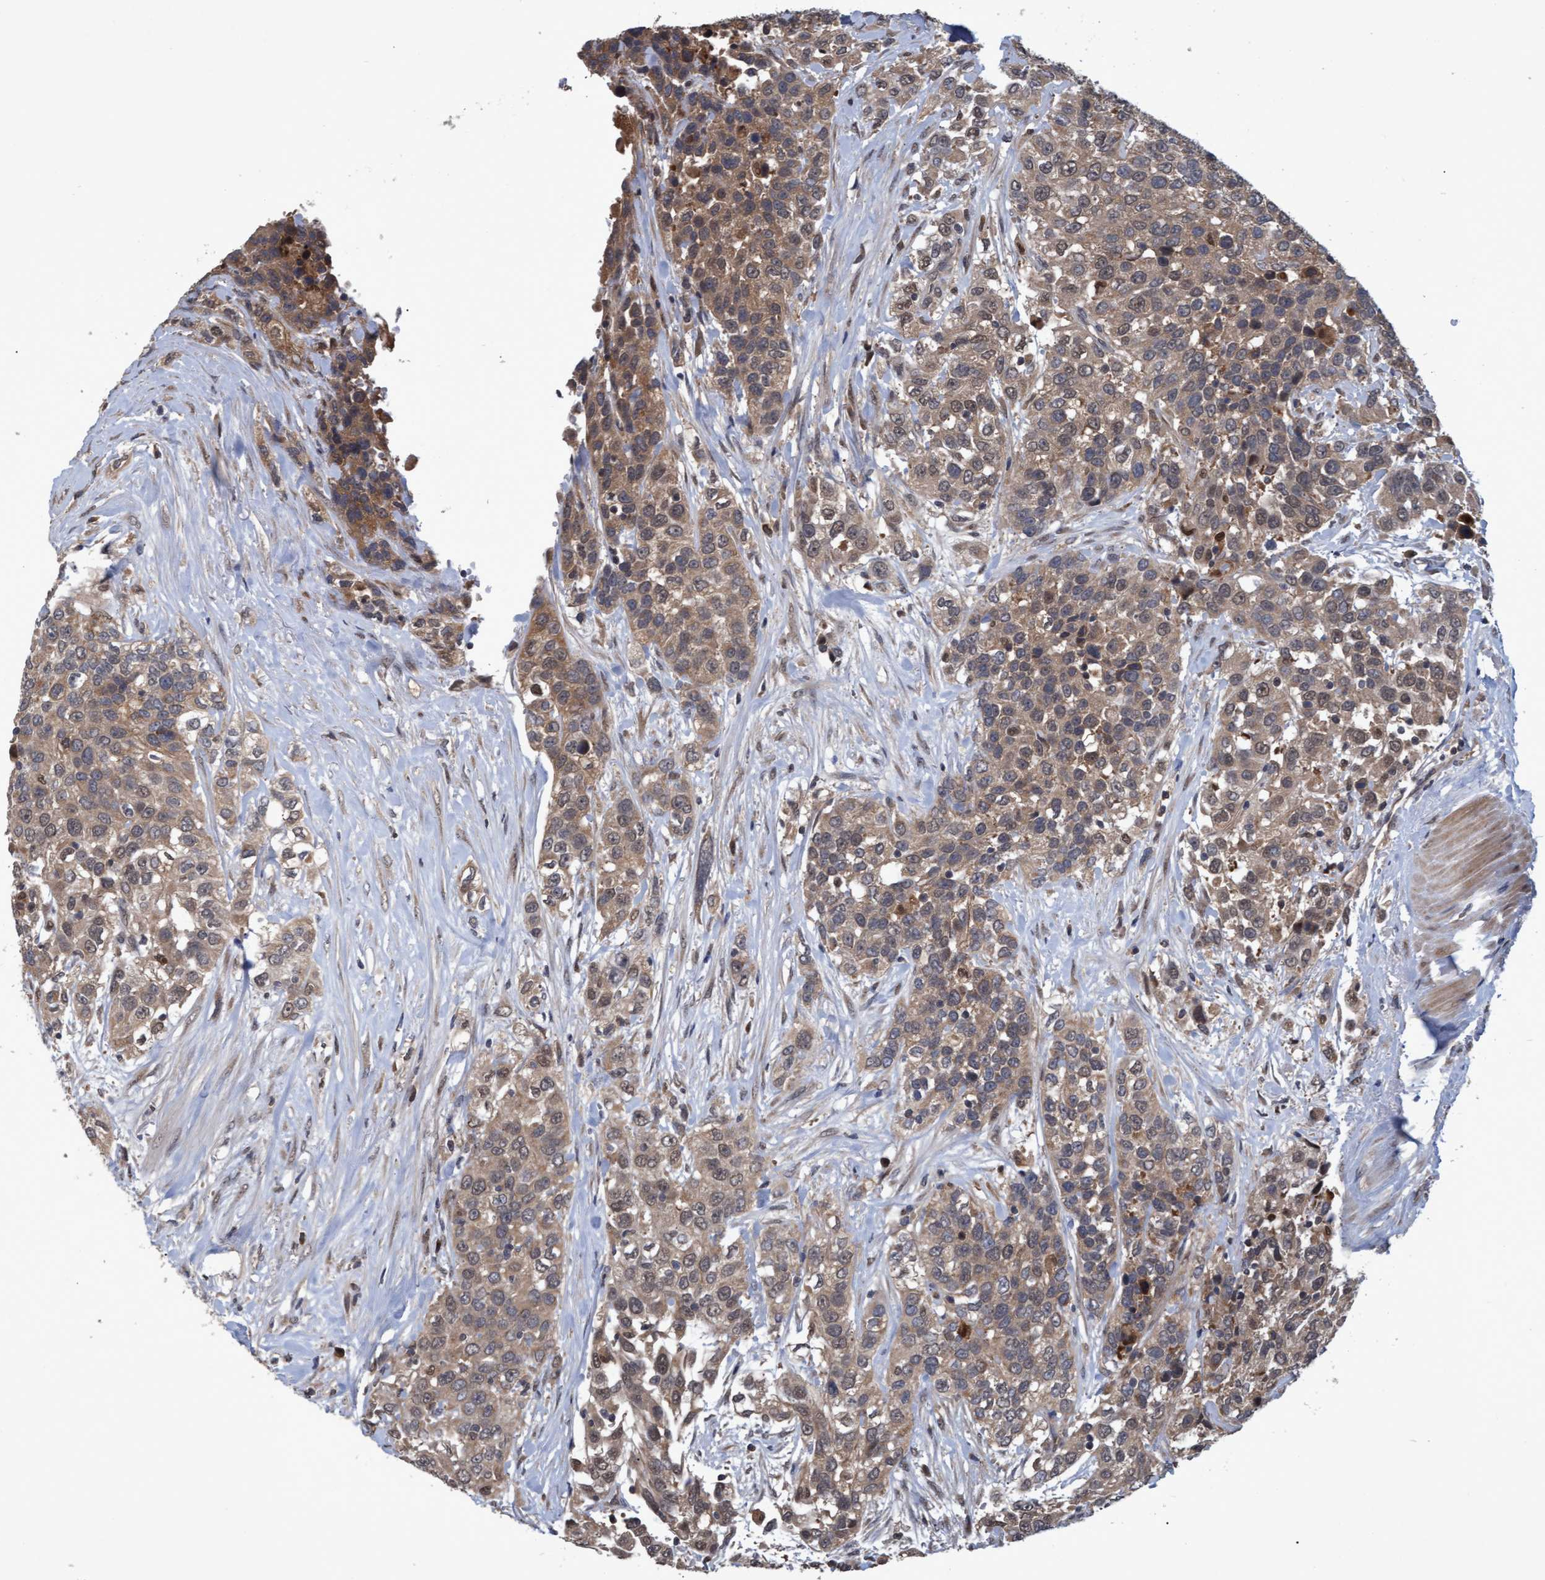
{"staining": {"intensity": "moderate", "quantity": ">75%", "location": "cytoplasmic/membranous"}, "tissue": "urothelial cancer", "cell_type": "Tumor cells", "image_type": "cancer", "snomed": [{"axis": "morphology", "description": "Urothelial carcinoma, High grade"}, {"axis": "topography", "description": "Urinary bladder"}], "caption": "Moderate cytoplasmic/membranous positivity is appreciated in about >75% of tumor cells in urothelial cancer.", "gene": "PSMB6", "patient": {"sex": "female", "age": 80}}